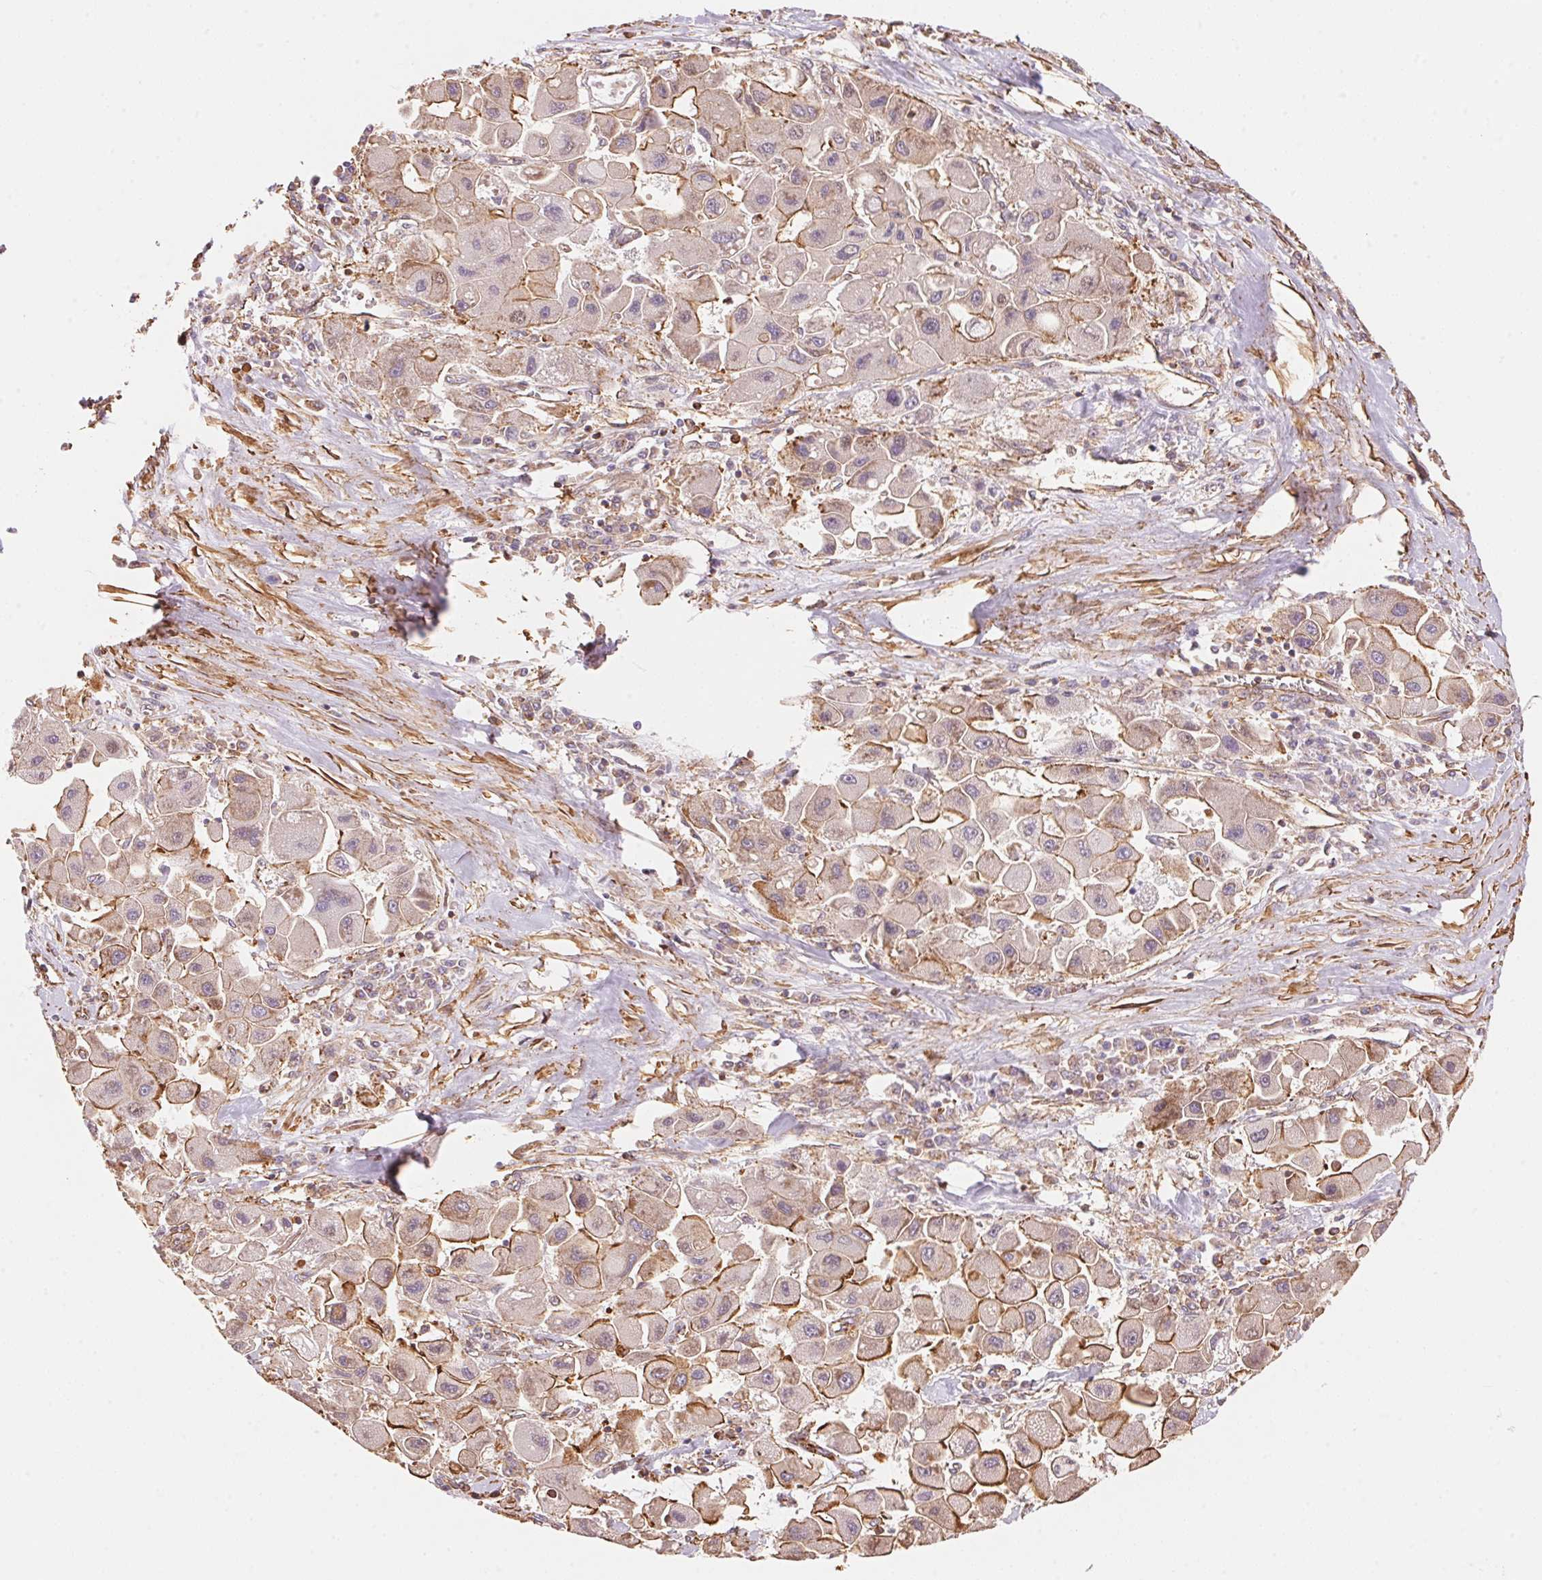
{"staining": {"intensity": "moderate", "quantity": "25%-75%", "location": "cytoplasmic/membranous"}, "tissue": "liver cancer", "cell_type": "Tumor cells", "image_type": "cancer", "snomed": [{"axis": "morphology", "description": "Carcinoma, Hepatocellular, NOS"}, {"axis": "topography", "description": "Liver"}], "caption": "A high-resolution histopathology image shows immunohistochemistry (IHC) staining of liver cancer (hepatocellular carcinoma), which displays moderate cytoplasmic/membranous positivity in about 25%-75% of tumor cells.", "gene": "FRAS1", "patient": {"sex": "male", "age": 24}}